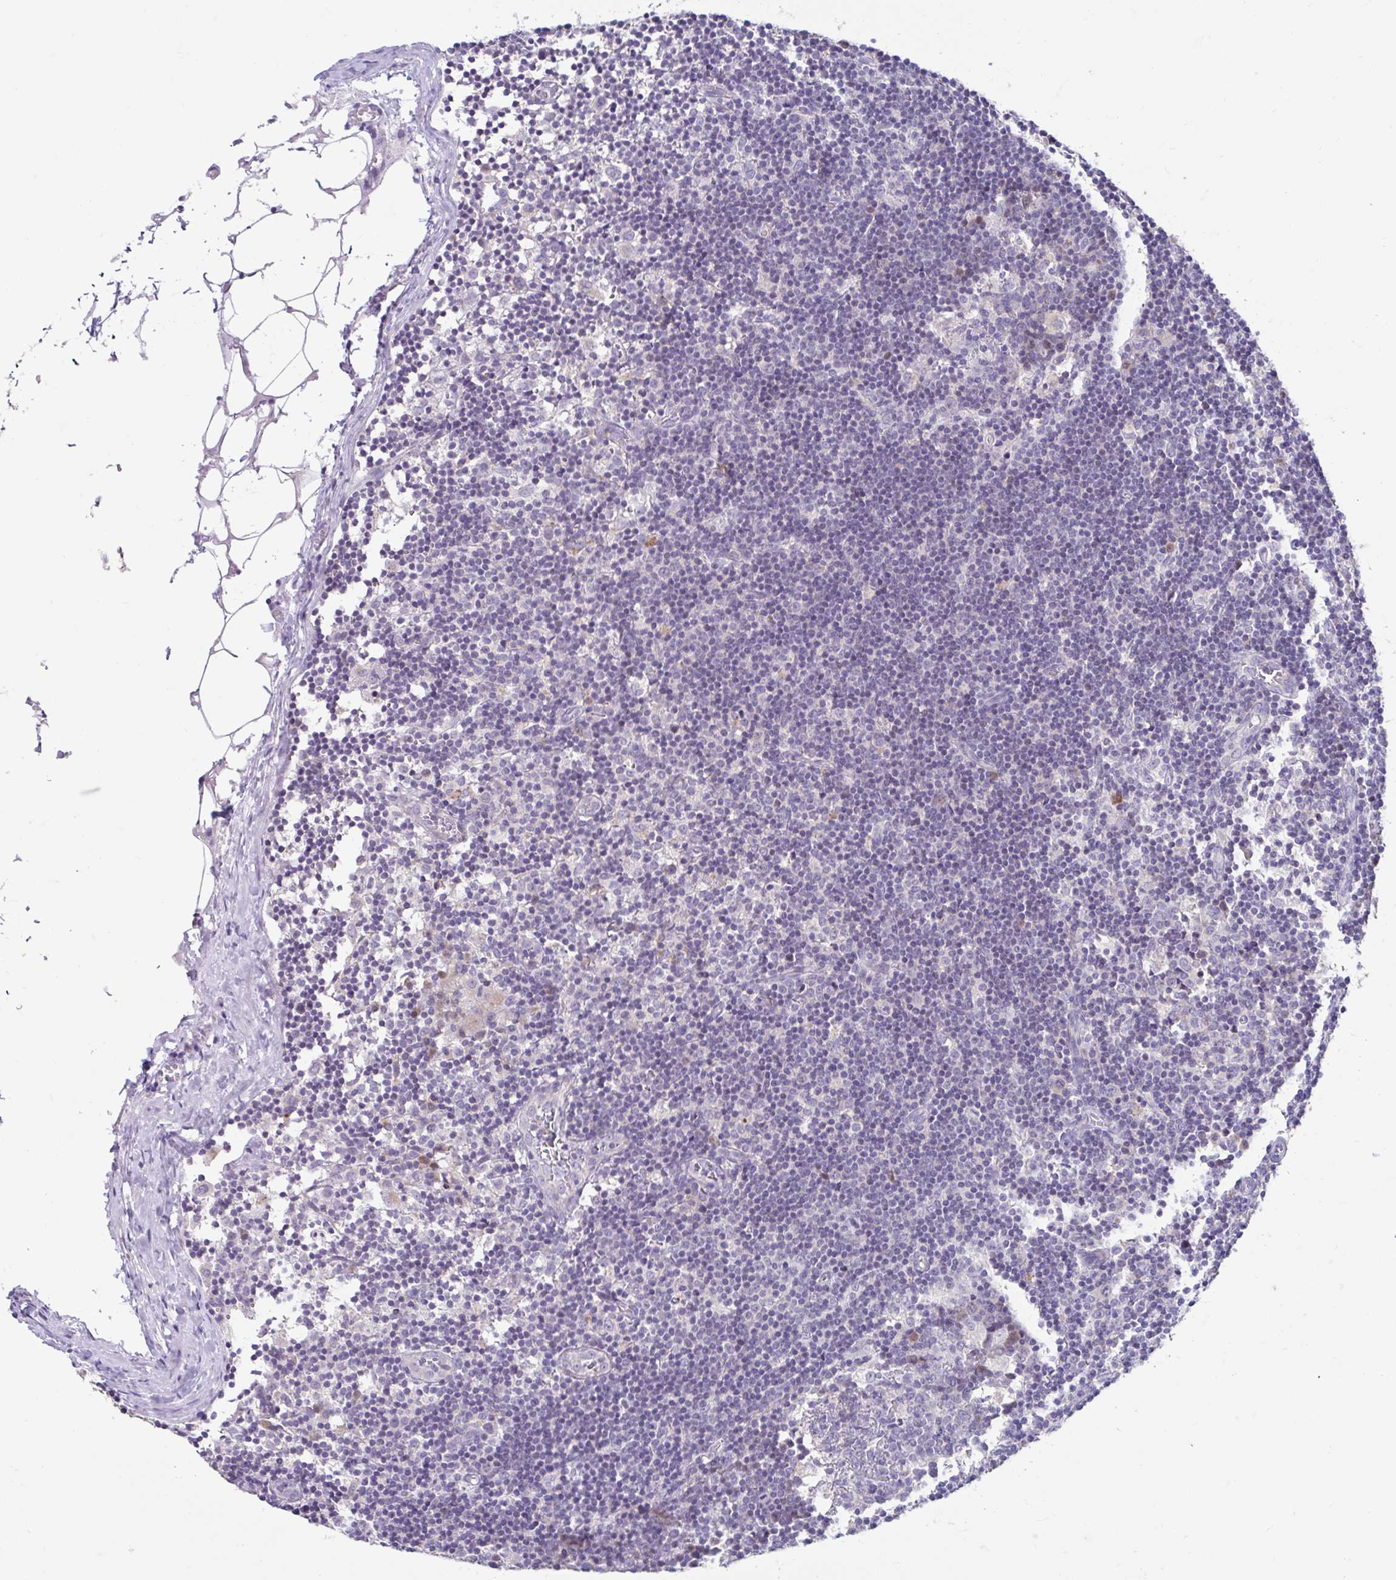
{"staining": {"intensity": "negative", "quantity": "none", "location": "none"}, "tissue": "lymph node", "cell_type": "Germinal center cells", "image_type": "normal", "snomed": [{"axis": "morphology", "description": "Normal tissue, NOS"}, {"axis": "topography", "description": "Lymph node"}], "caption": "Image shows no significant protein staining in germinal center cells of unremarkable lymph node.", "gene": "NT5C1B", "patient": {"sex": "female", "age": 45}}